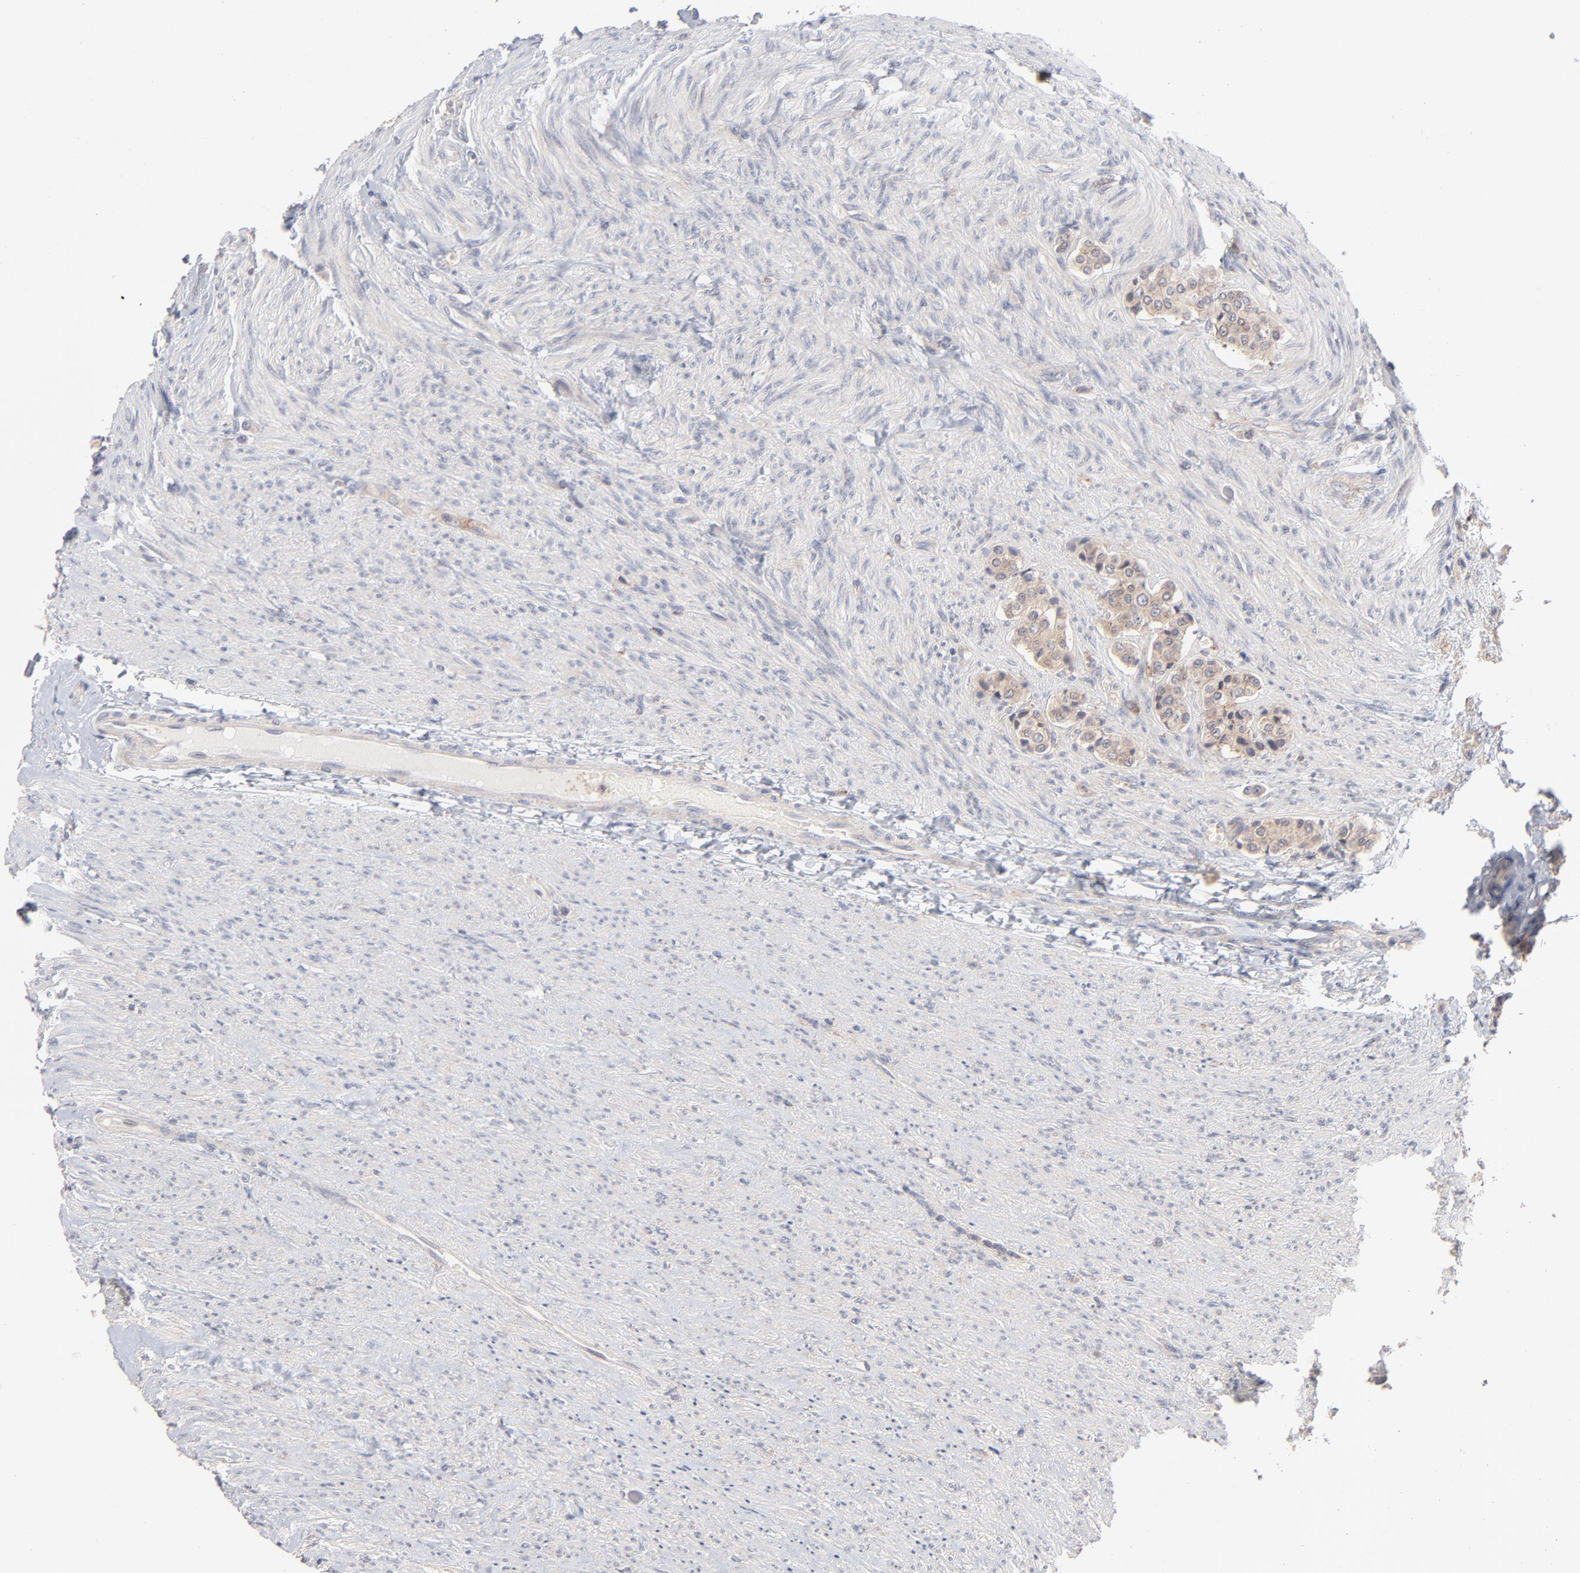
{"staining": {"intensity": "weak", "quantity": ">75%", "location": "cytoplasmic/membranous"}, "tissue": "carcinoid", "cell_type": "Tumor cells", "image_type": "cancer", "snomed": [{"axis": "morphology", "description": "Carcinoid, malignant, NOS"}, {"axis": "topography", "description": "Colon"}], "caption": "Immunohistochemical staining of carcinoid (malignant) displays low levels of weak cytoplasmic/membranous protein expression in approximately >75% of tumor cells.", "gene": "IVNS1ABP", "patient": {"sex": "female", "age": 61}}